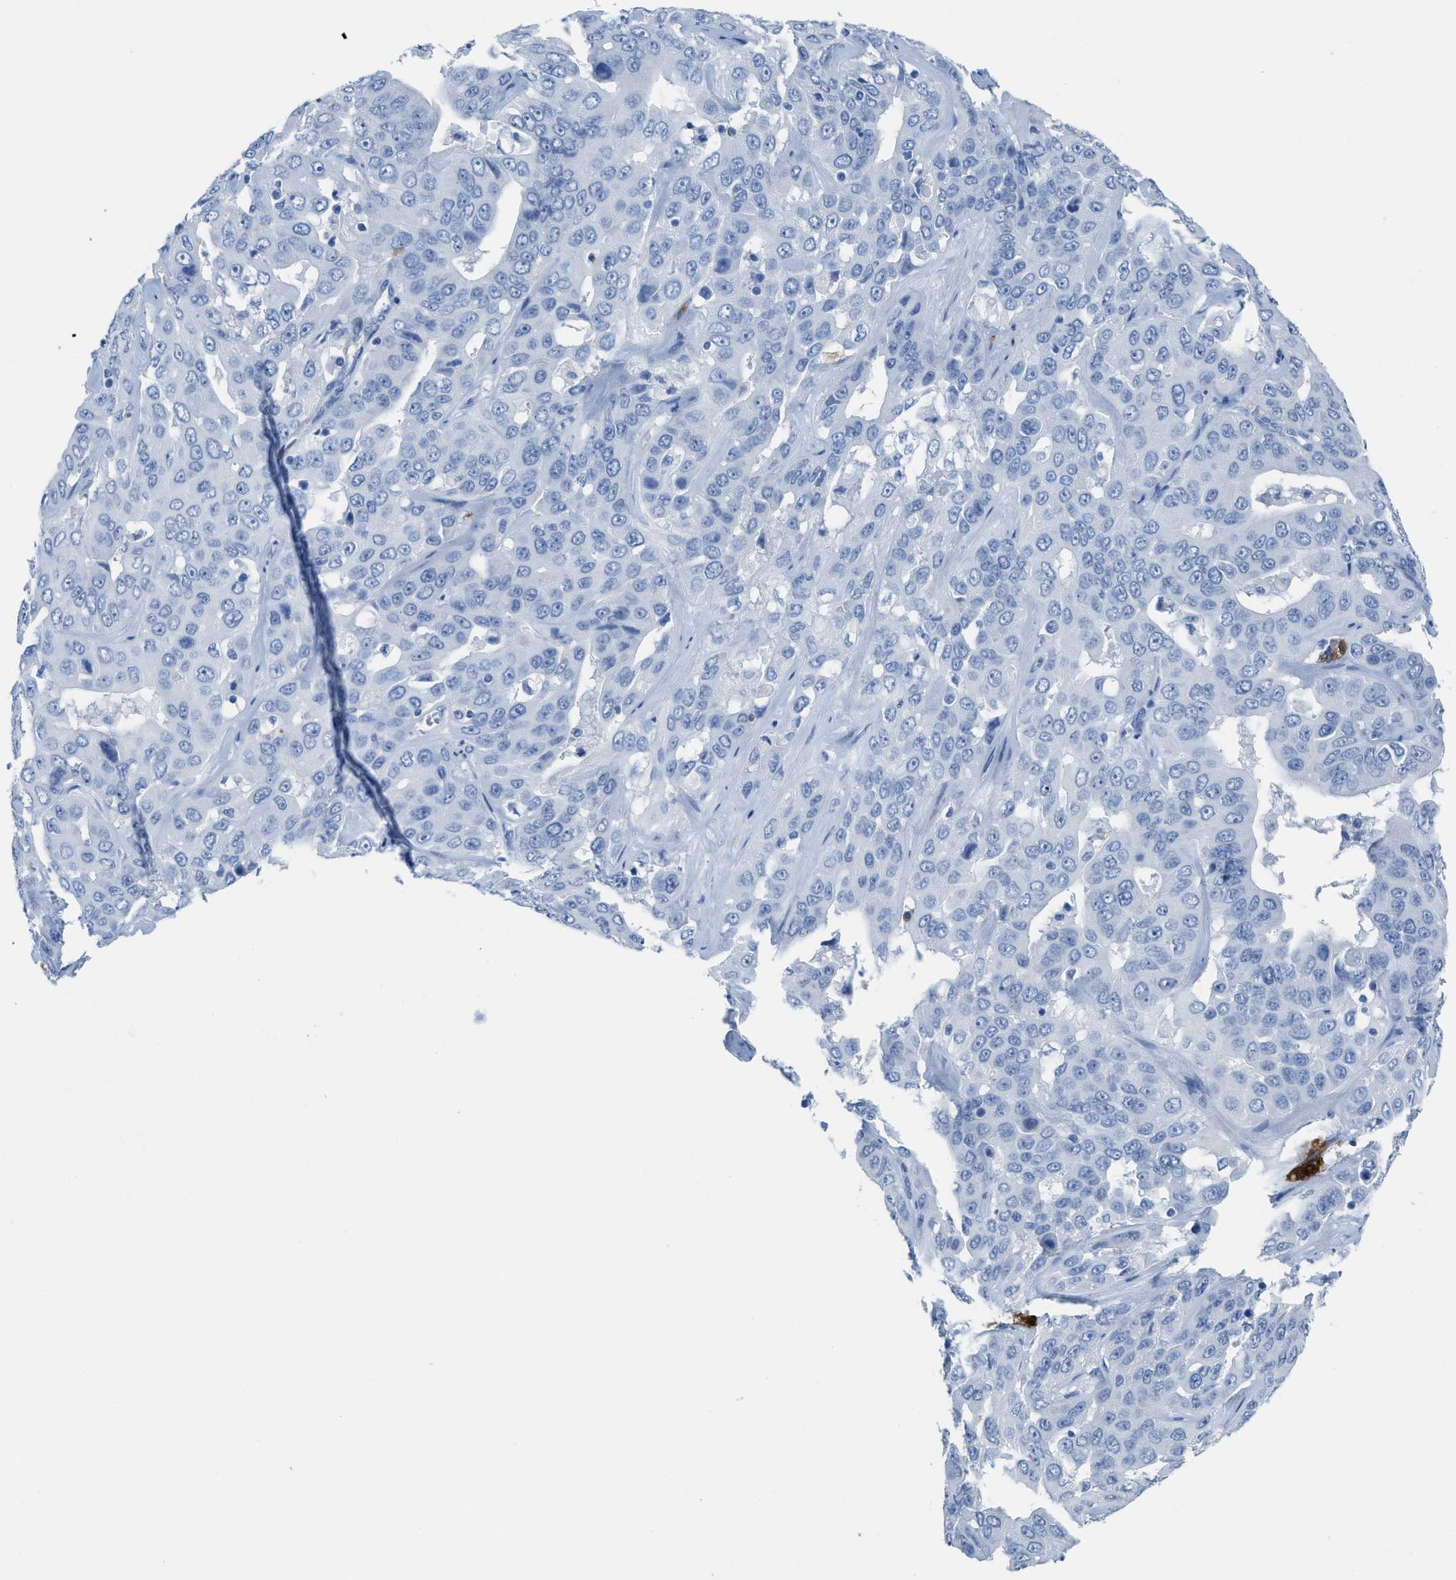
{"staining": {"intensity": "negative", "quantity": "none", "location": "none"}, "tissue": "liver cancer", "cell_type": "Tumor cells", "image_type": "cancer", "snomed": [{"axis": "morphology", "description": "Cholangiocarcinoma"}, {"axis": "topography", "description": "Liver"}], "caption": "DAB (3,3'-diaminobenzidine) immunohistochemical staining of cholangiocarcinoma (liver) reveals no significant staining in tumor cells.", "gene": "CDKN2A", "patient": {"sex": "female", "age": 52}}